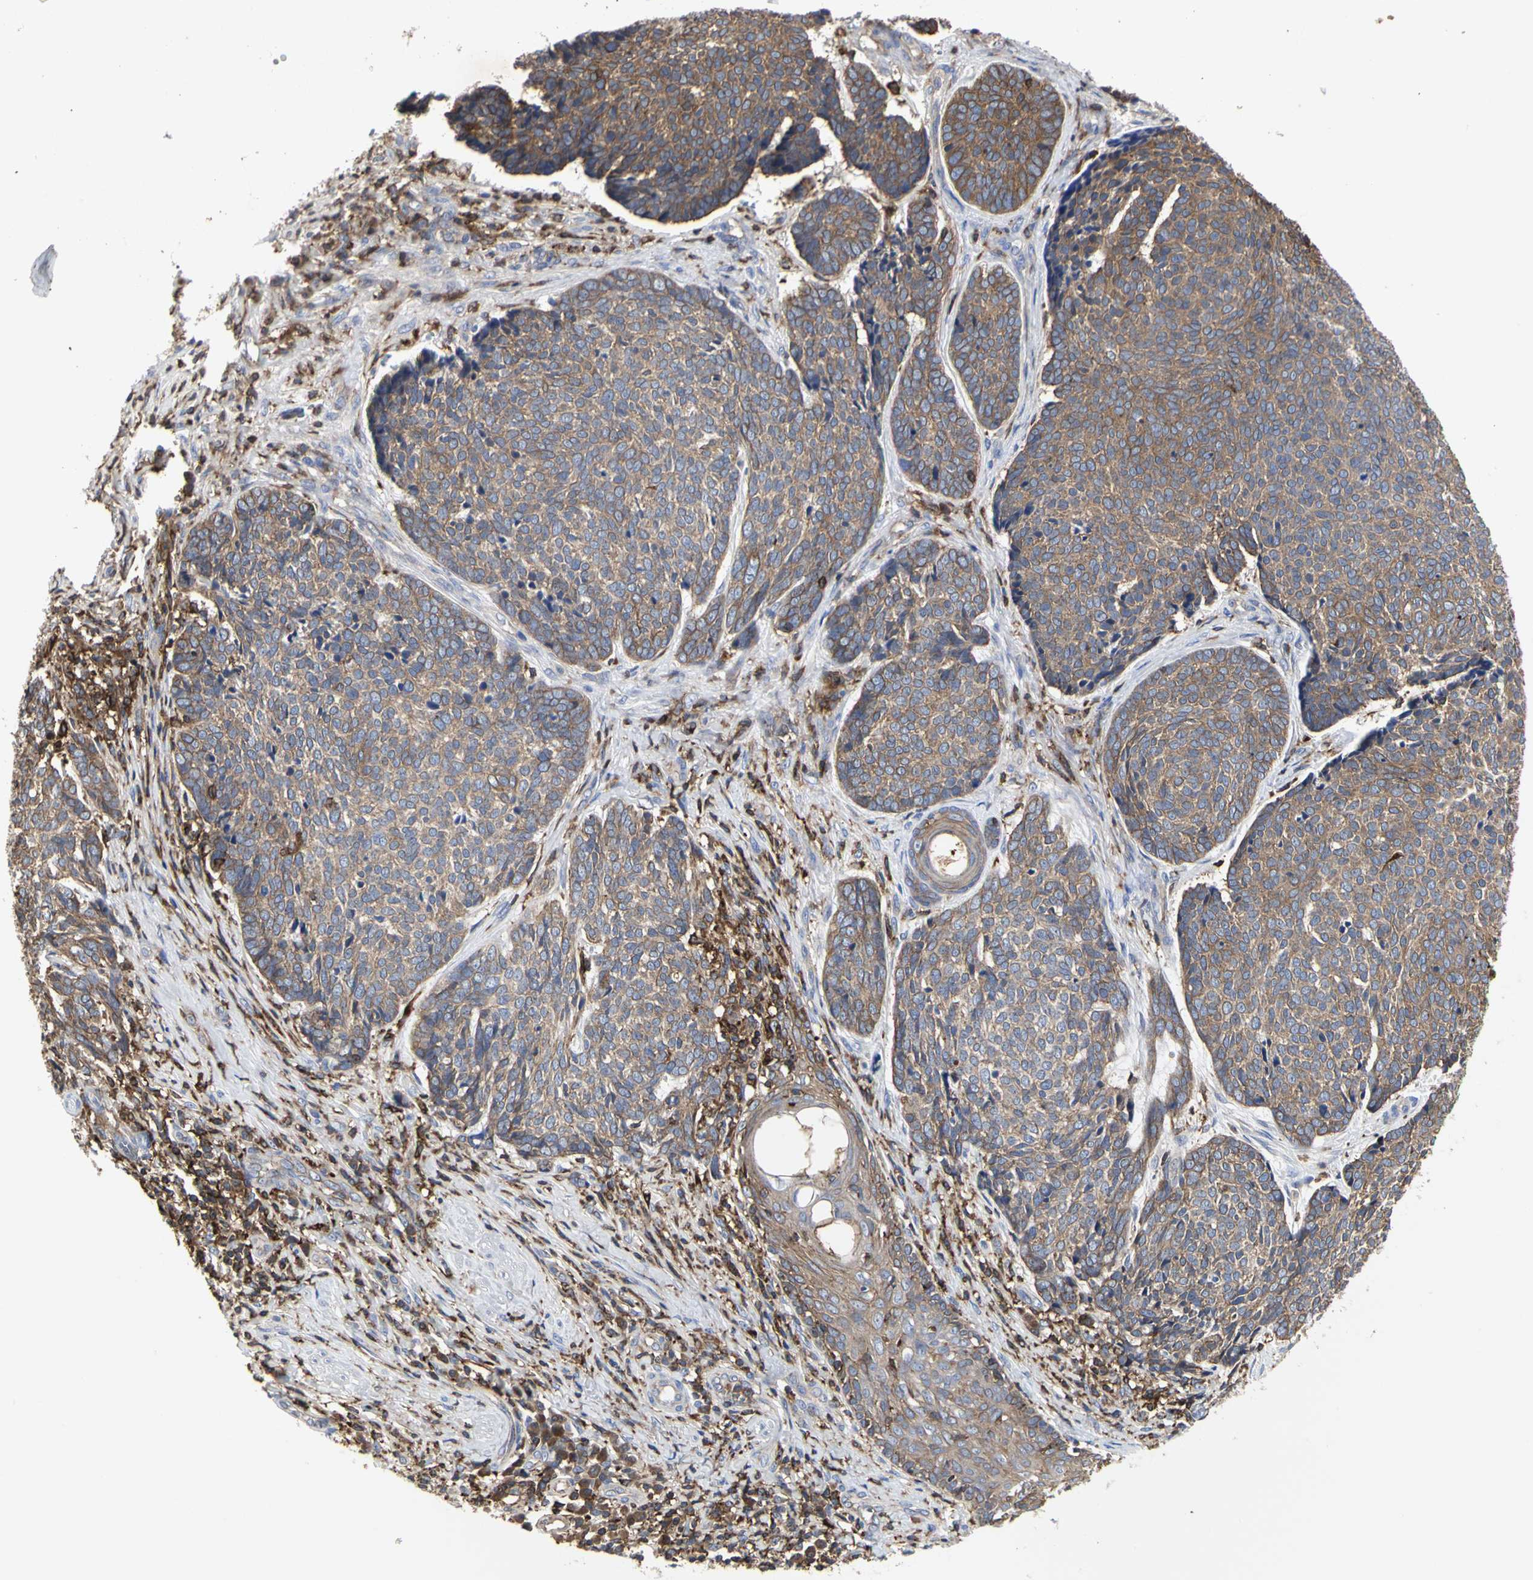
{"staining": {"intensity": "moderate", "quantity": ">75%", "location": "cytoplasmic/membranous"}, "tissue": "skin cancer", "cell_type": "Tumor cells", "image_type": "cancer", "snomed": [{"axis": "morphology", "description": "Basal cell carcinoma"}, {"axis": "topography", "description": "Skin"}], "caption": "Immunohistochemistry histopathology image of neoplastic tissue: skin cancer stained using IHC reveals medium levels of moderate protein expression localized specifically in the cytoplasmic/membranous of tumor cells, appearing as a cytoplasmic/membranous brown color.", "gene": "NAPG", "patient": {"sex": "male", "age": 84}}